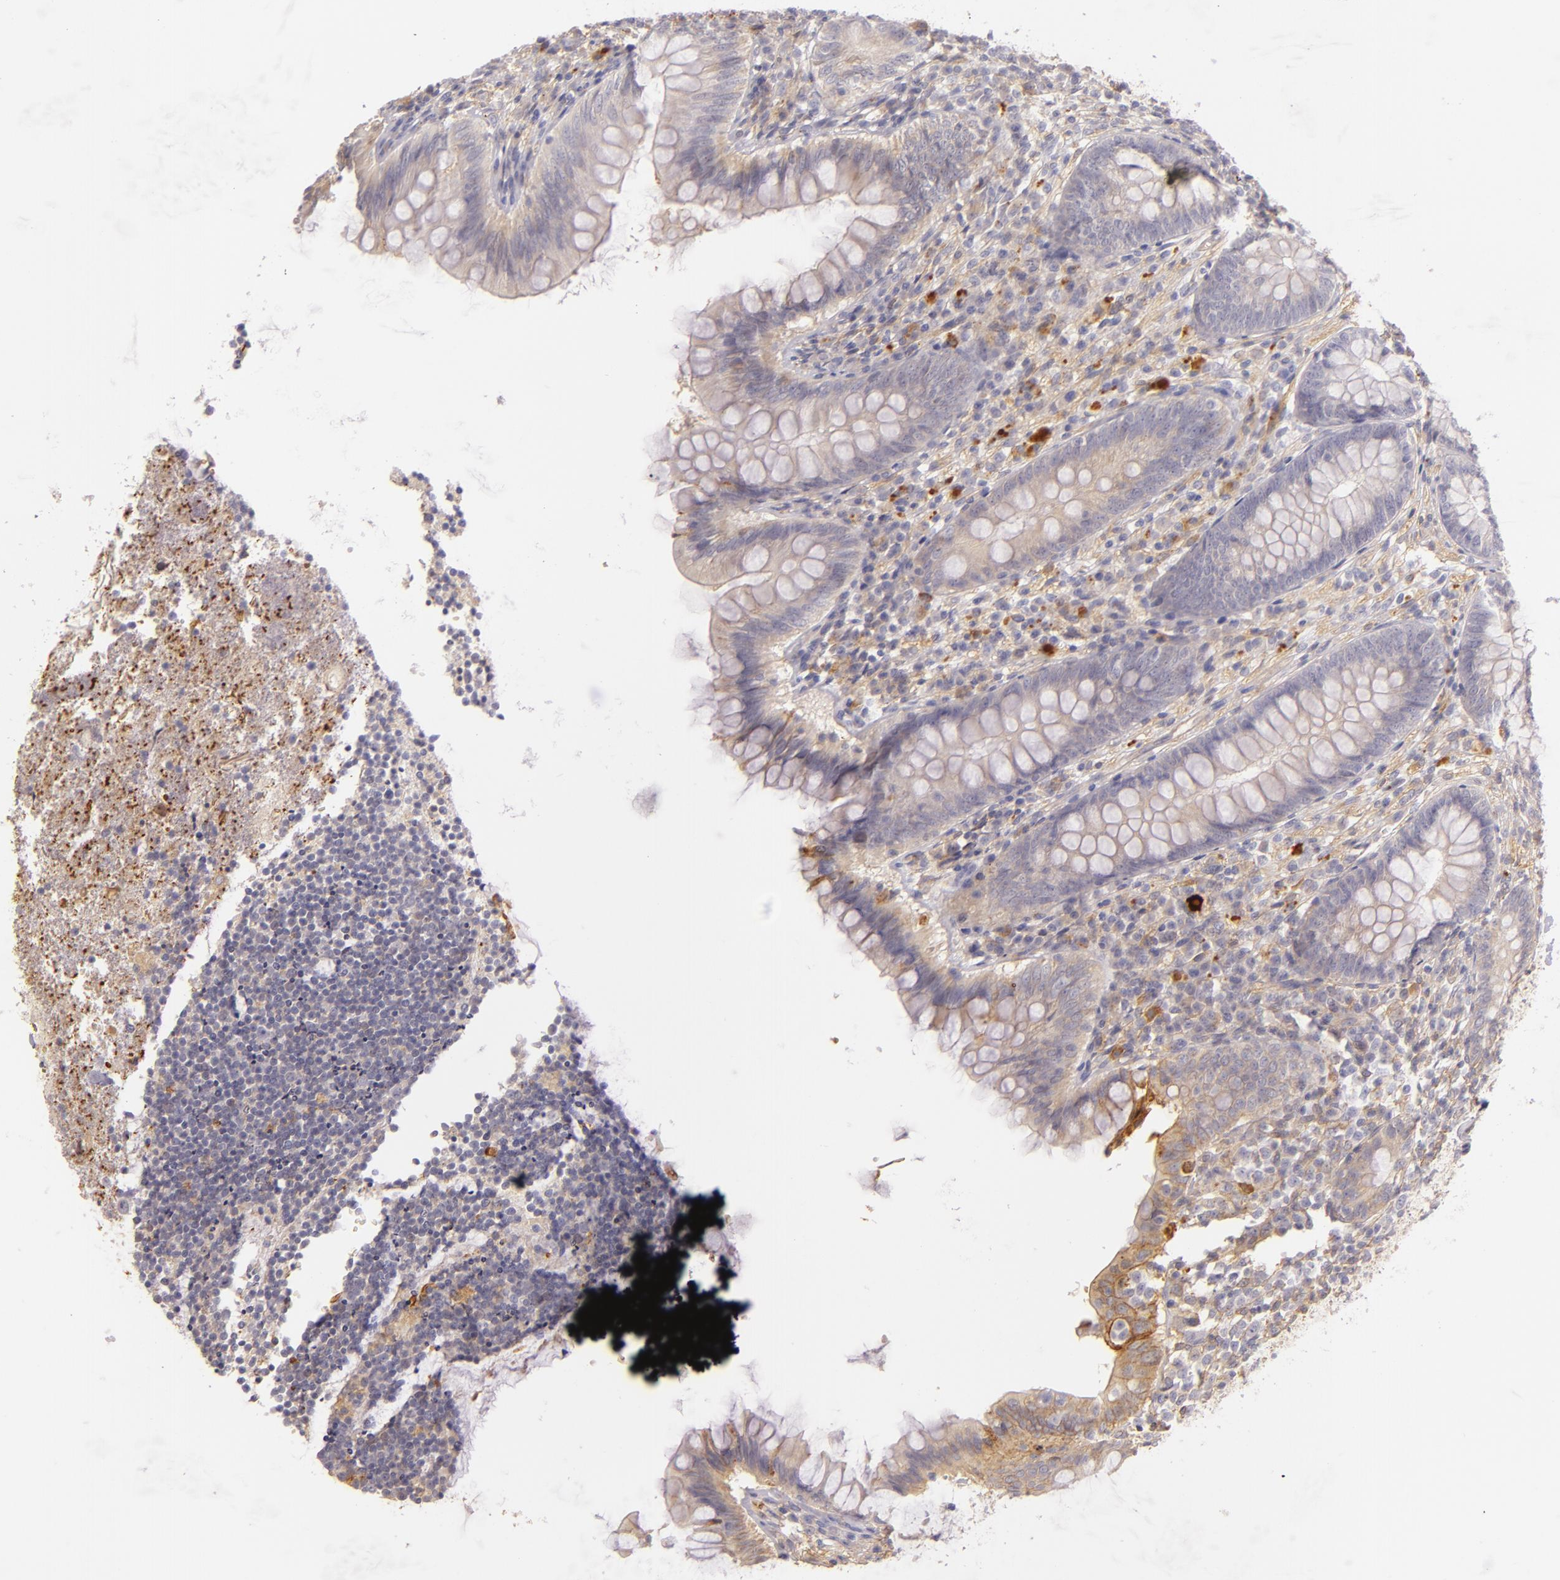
{"staining": {"intensity": "negative", "quantity": "none", "location": "none"}, "tissue": "appendix", "cell_type": "Glandular cells", "image_type": "normal", "snomed": [{"axis": "morphology", "description": "Normal tissue, NOS"}, {"axis": "topography", "description": "Appendix"}], "caption": "Immunohistochemistry image of unremarkable appendix stained for a protein (brown), which reveals no positivity in glandular cells.", "gene": "CTSF", "patient": {"sex": "female", "age": 66}}